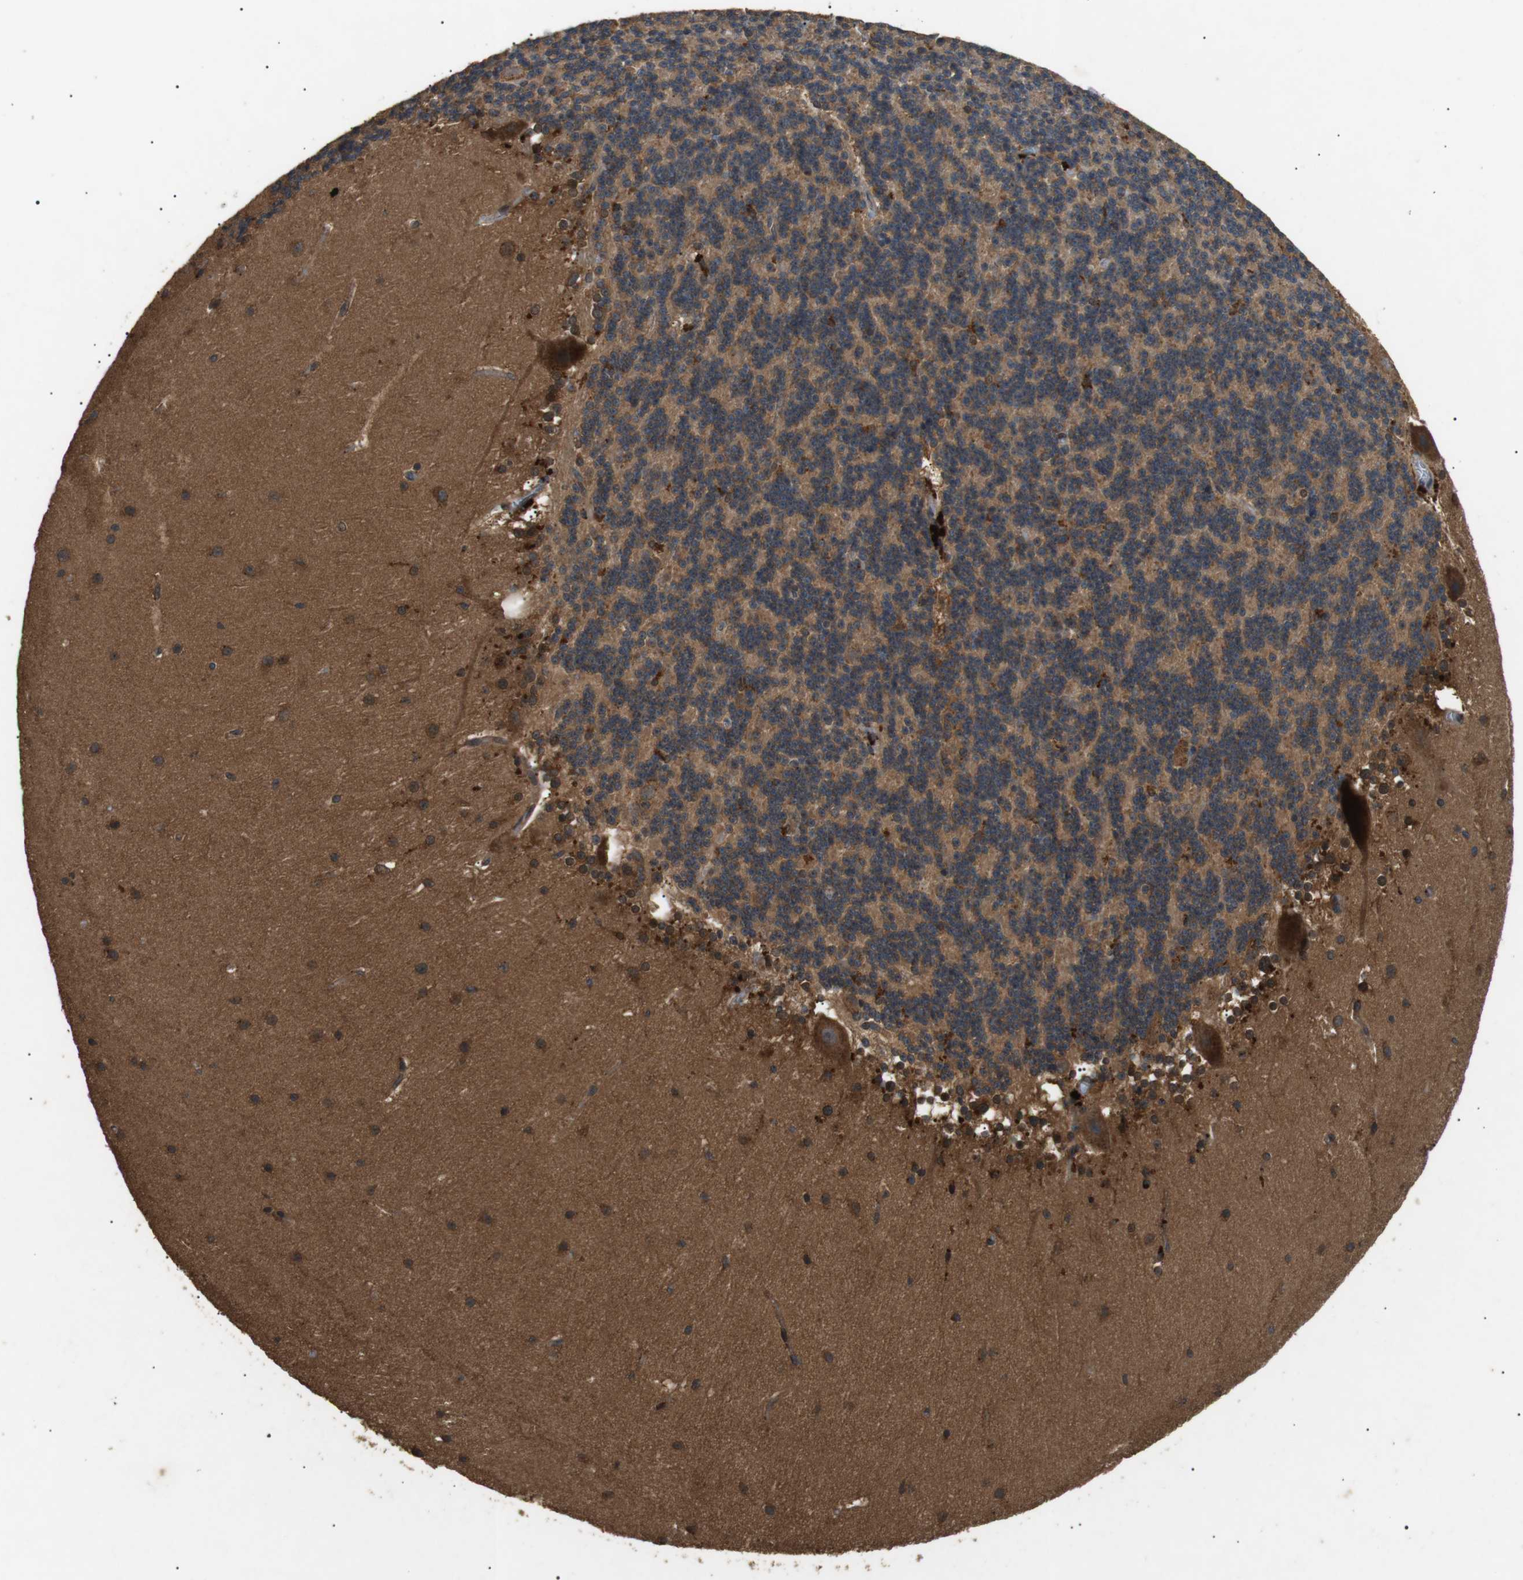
{"staining": {"intensity": "moderate", "quantity": "25%-75%", "location": "cytoplasmic/membranous"}, "tissue": "cerebellum", "cell_type": "Cells in granular layer", "image_type": "normal", "snomed": [{"axis": "morphology", "description": "Normal tissue, NOS"}, {"axis": "topography", "description": "Cerebellum"}], "caption": "An immunohistochemistry micrograph of normal tissue is shown. Protein staining in brown shows moderate cytoplasmic/membranous positivity in cerebellum within cells in granular layer.", "gene": "TBC1D15", "patient": {"sex": "female", "age": 19}}